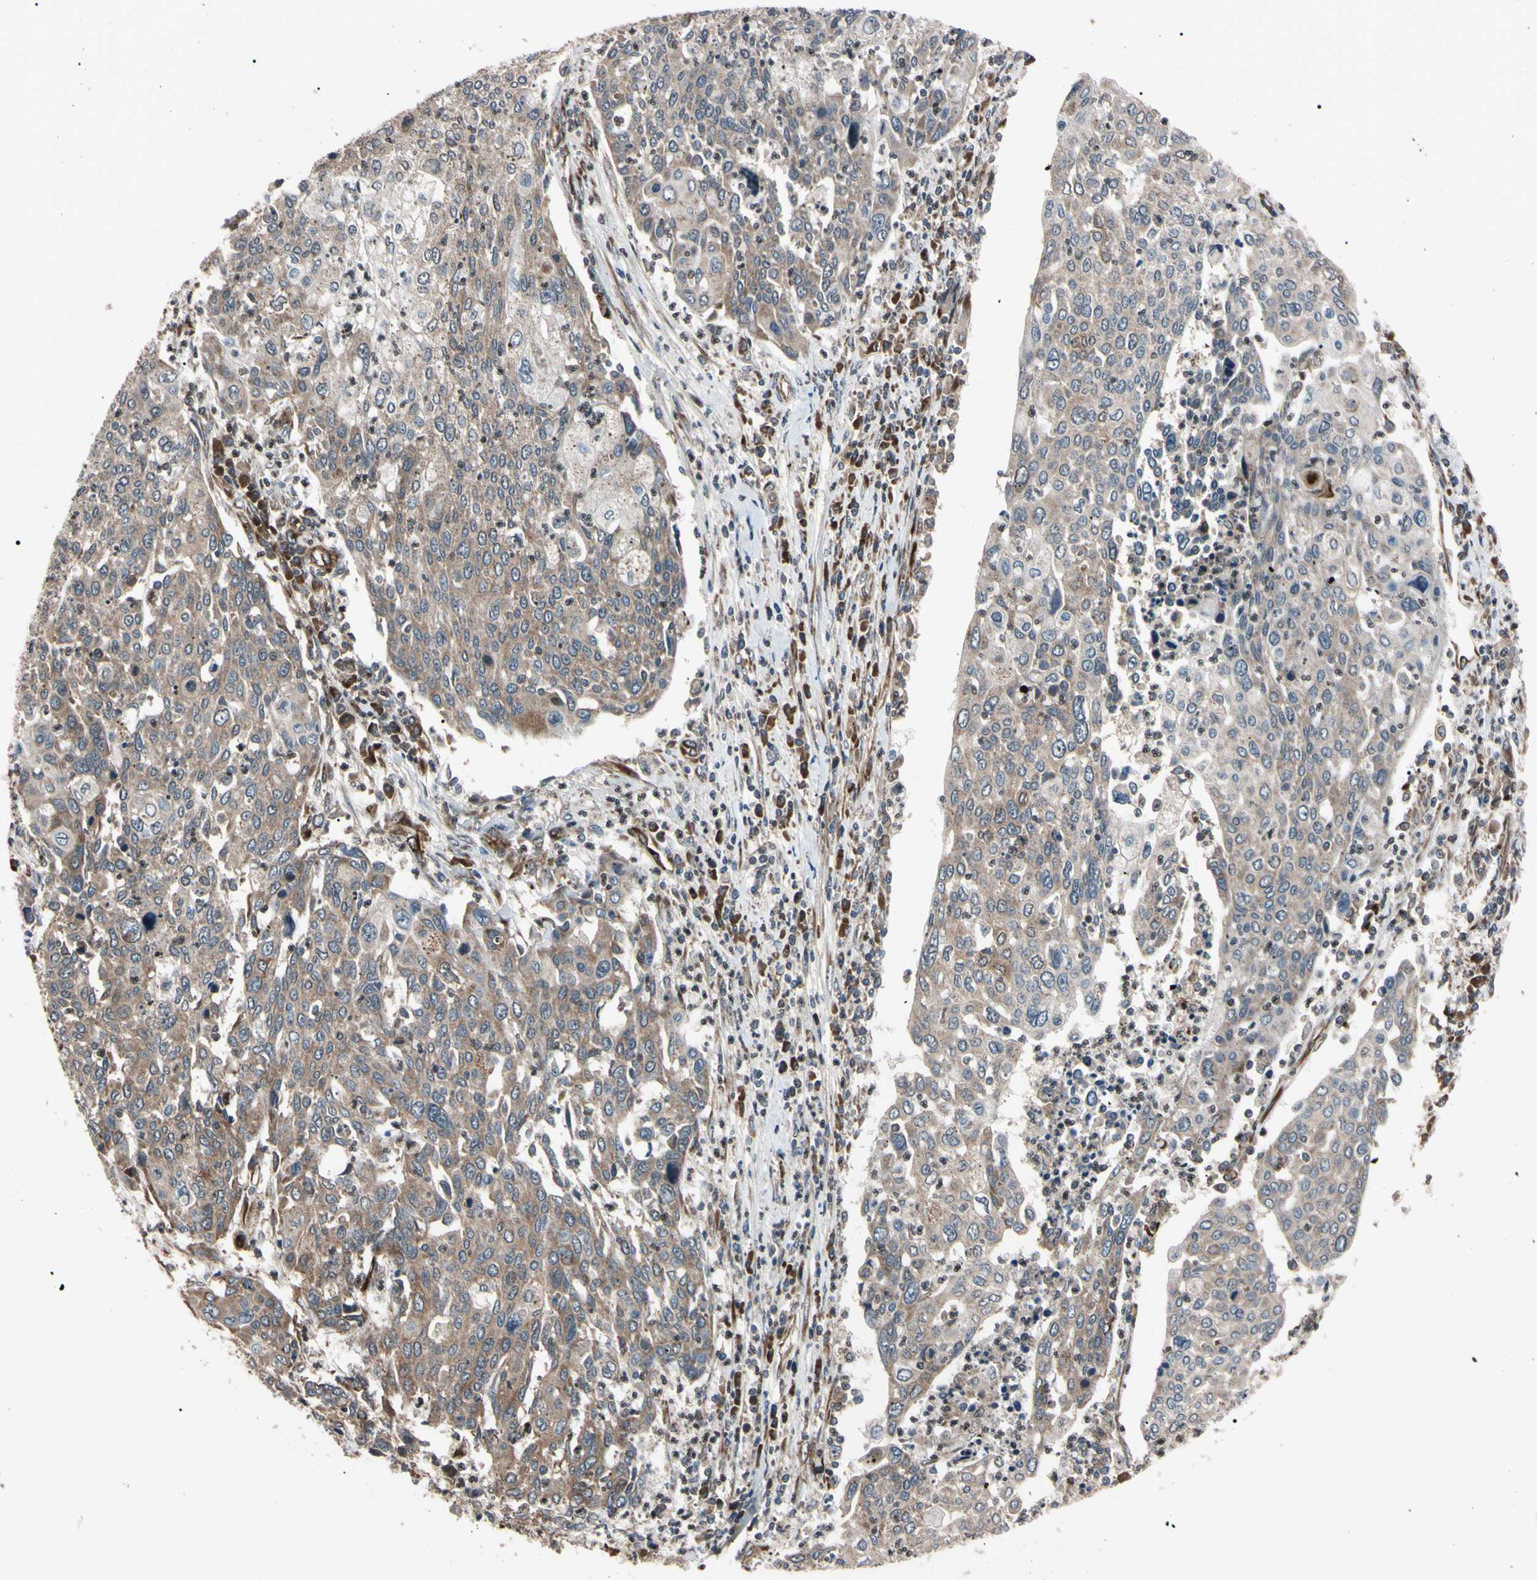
{"staining": {"intensity": "moderate", "quantity": ">75%", "location": "cytoplasmic/membranous"}, "tissue": "cervical cancer", "cell_type": "Tumor cells", "image_type": "cancer", "snomed": [{"axis": "morphology", "description": "Squamous cell carcinoma, NOS"}, {"axis": "topography", "description": "Cervix"}], "caption": "Tumor cells demonstrate medium levels of moderate cytoplasmic/membranous expression in about >75% of cells in squamous cell carcinoma (cervical).", "gene": "GUCY1B1", "patient": {"sex": "female", "age": 40}}